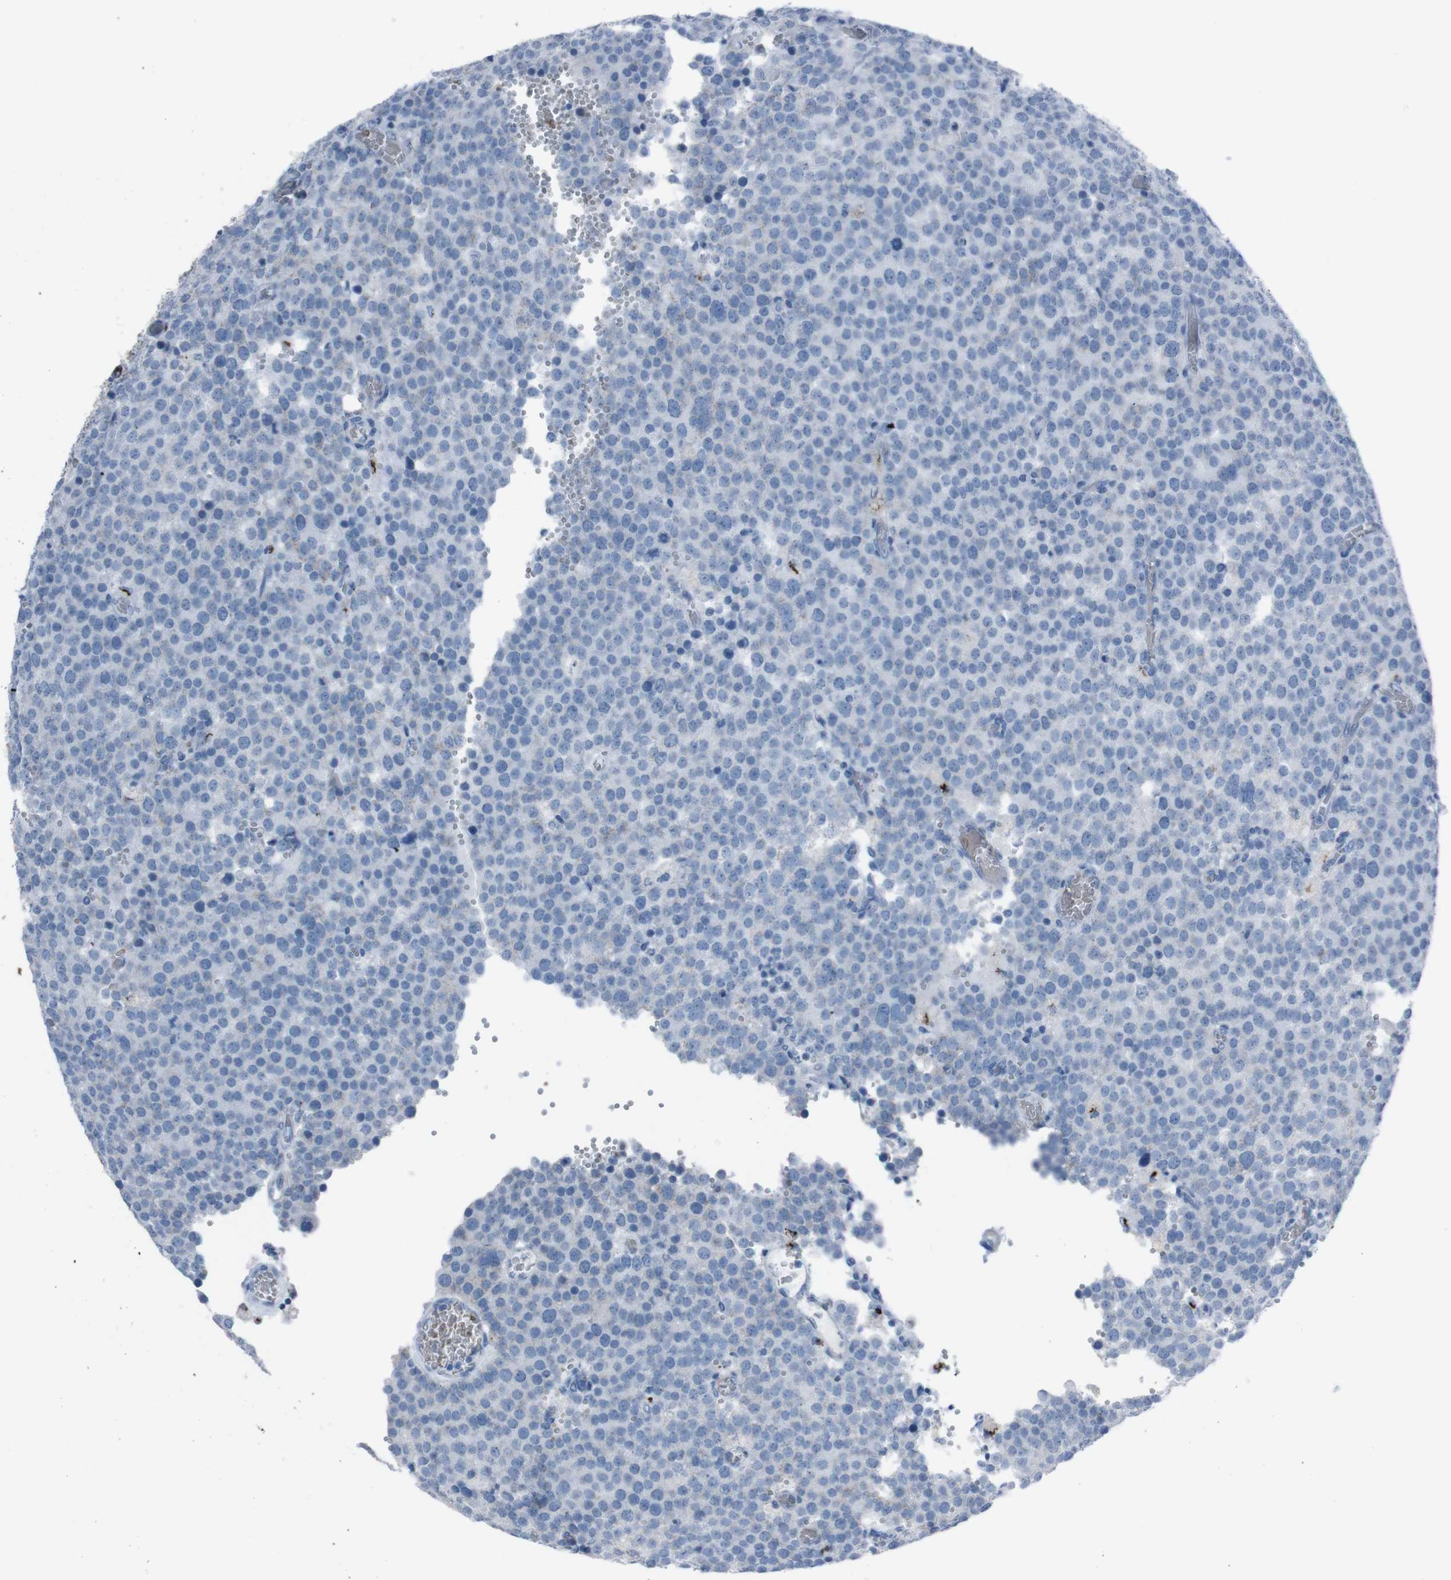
{"staining": {"intensity": "negative", "quantity": "none", "location": "none"}, "tissue": "testis cancer", "cell_type": "Tumor cells", "image_type": "cancer", "snomed": [{"axis": "morphology", "description": "Normal tissue, NOS"}, {"axis": "morphology", "description": "Seminoma, NOS"}, {"axis": "topography", "description": "Testis"}], "caption": "Immunohistochemistry (IHC) of human testis seminoma displays no expression in tumor cells.", "gene": "ST6GAL1", "patient": {"sex": "male", "age": 71}}